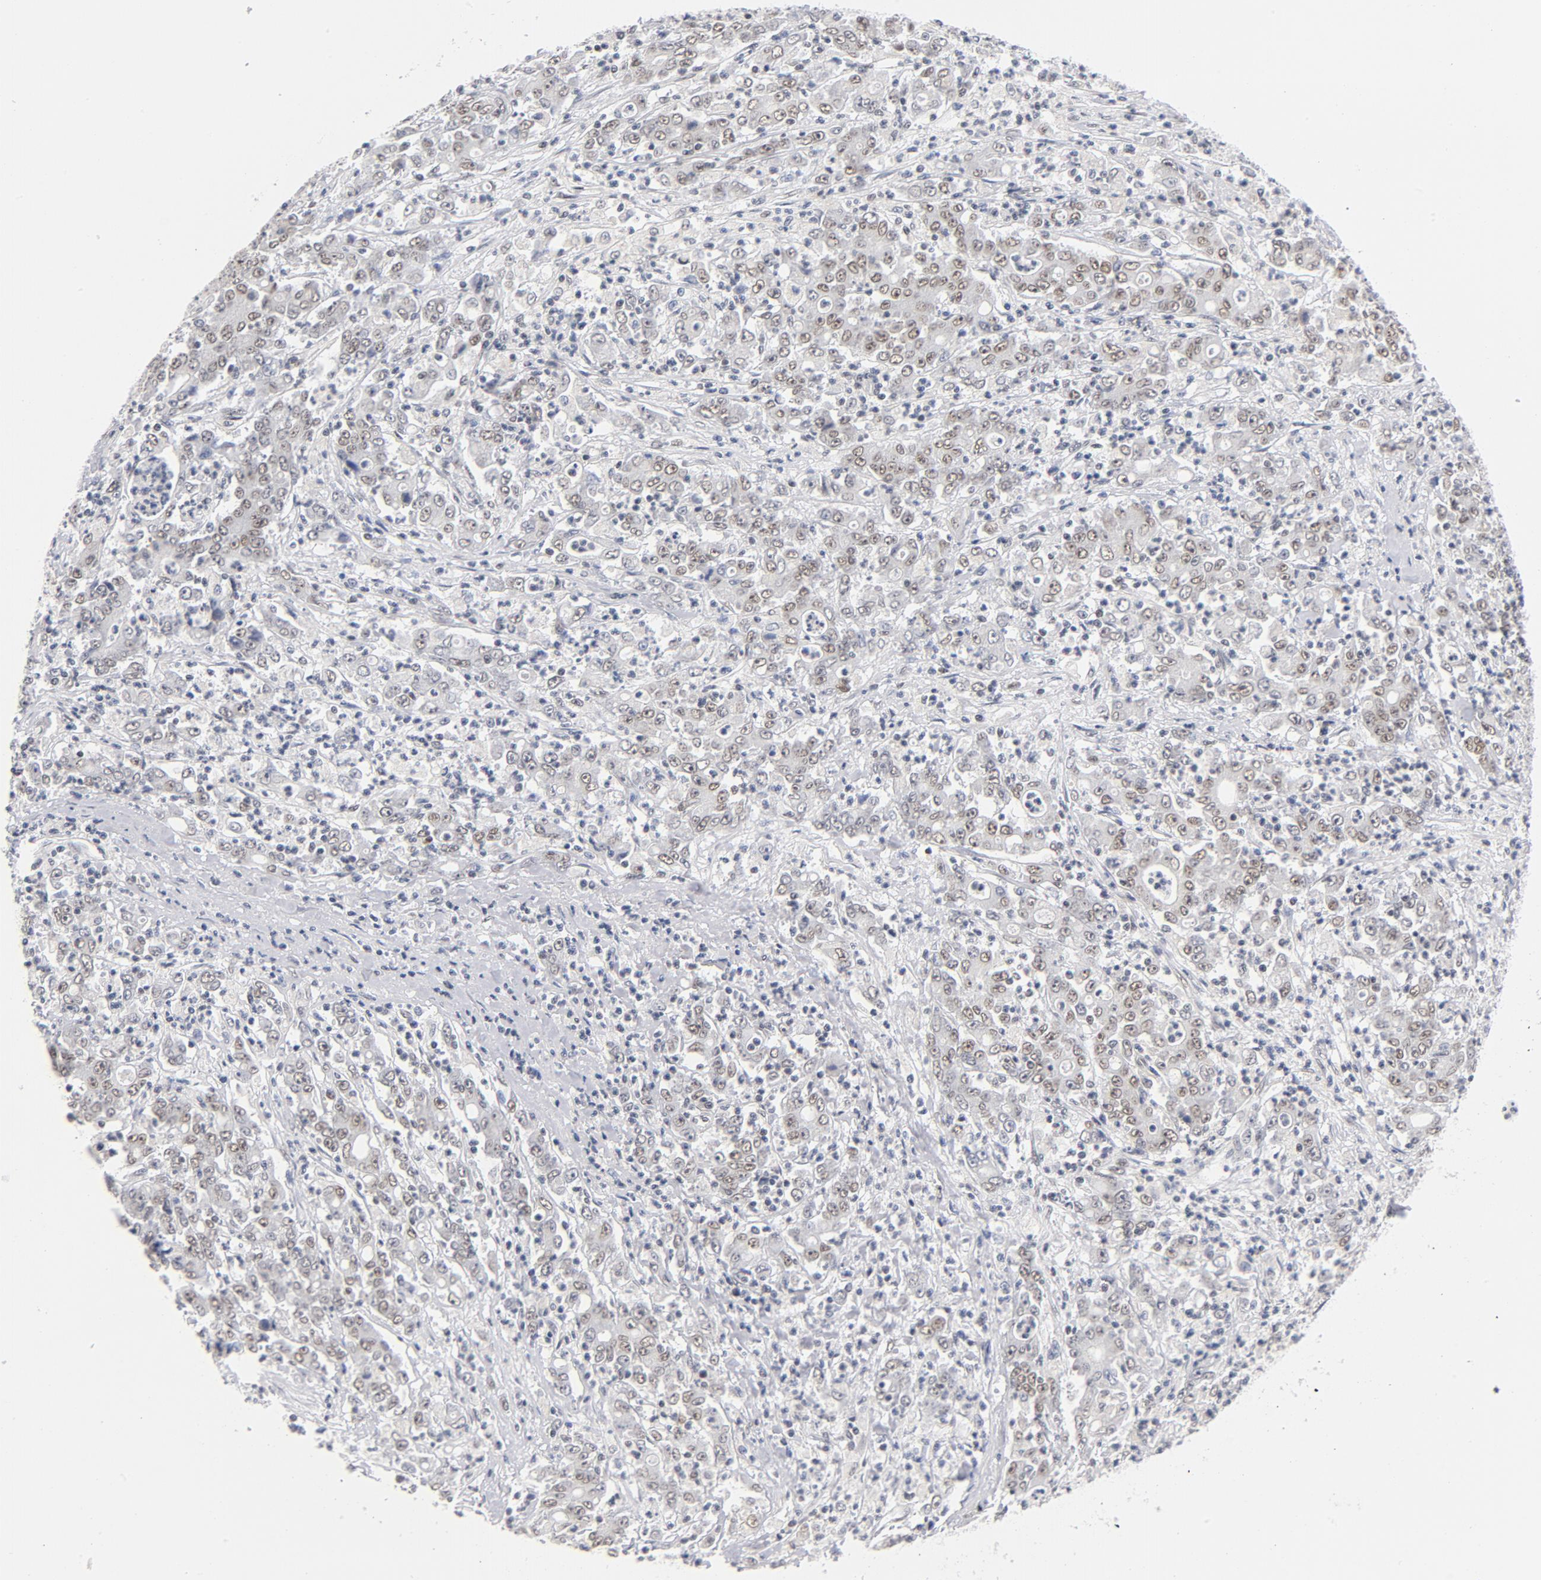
{"staining": {"intensity": "moderate", "quantity": ">75%", "location": "nuclear"}, "tissue": "stomach cancer", "cell_type": "Tumor cells", "image_type": "cancer", "snomed": [{"axis": "morphology", "description": "Adenocarcinoma, NOS"}, {"axis": "topography", "description": "Stomach, lower"}], "caption": "Adenocarcinoma (stomach) tissue demonstrates moderate nuclear staining in approximately >75% of tumor cells, visualized by immunohistochemistry. Nuclei are stained in blue.", "gene": "BAP1", "patient": {"sex": "female", "age": 71}}